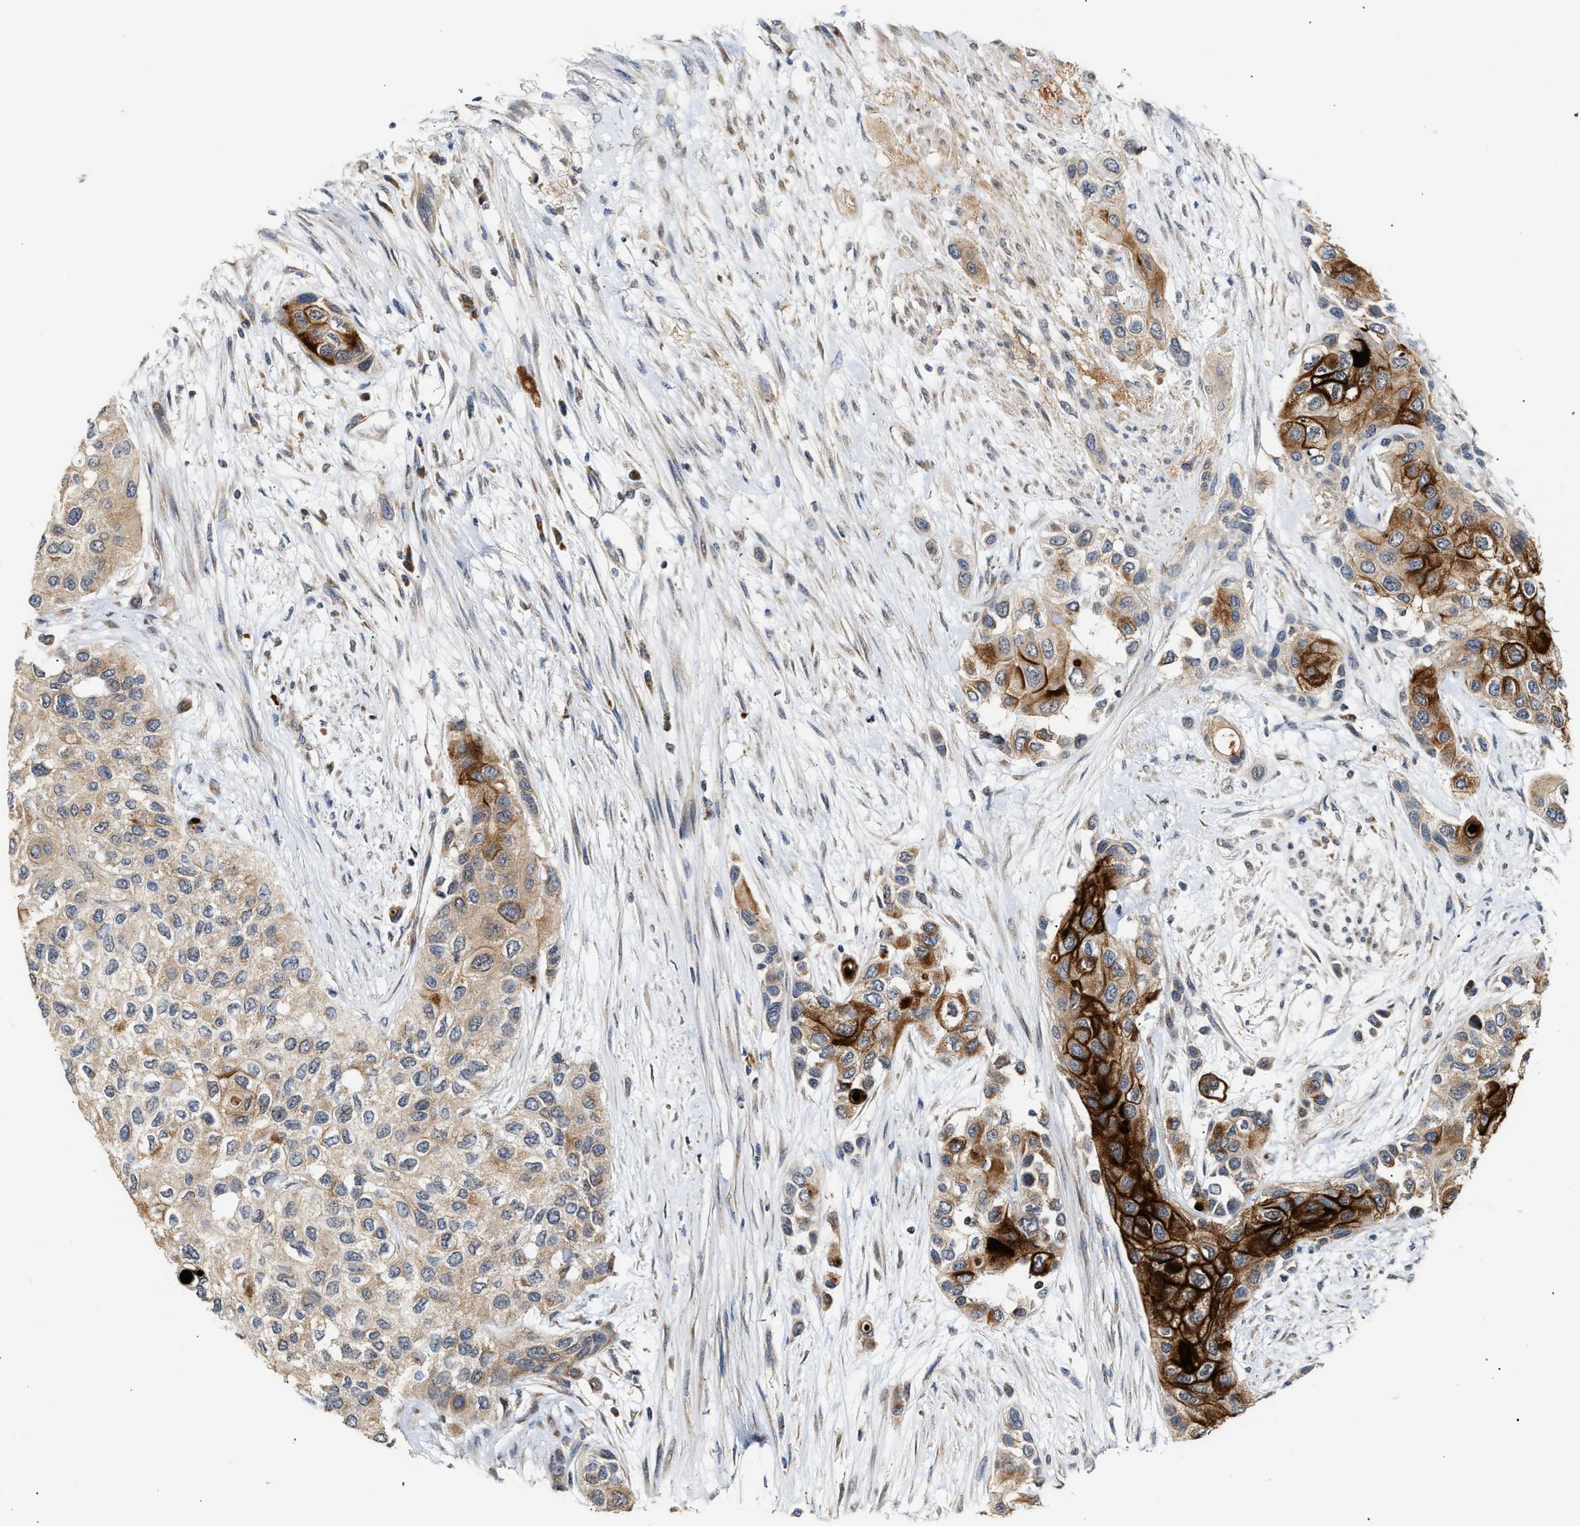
{"staining": {"intensity": "strong", "quantity": "25%-75%", "location": "cytoplasmic/membranous"}, "tissue": "urothelial cancer", "cell_type": "Tumor cells", "image_type": "cancer", "snomed": [{"axis": "morphology", "description": "Urothelial carcinoma, High grade"}, {"axis": "topography", "description": "Urinary bladder"}], "caption": "Immunohistochemical staining of urothelial cancer exhibits high levels of strong cytoplasmic/membranous staining in about 25%-75% of tumor cells. The staining was performed using DAB (3,3'-diaminobenzidine), with brown indicating positive protein expression. Nuclei are stained blue with hematoxylin.", "gene": "EXTL2", "patient": {"sex": "female", "age": 56}}